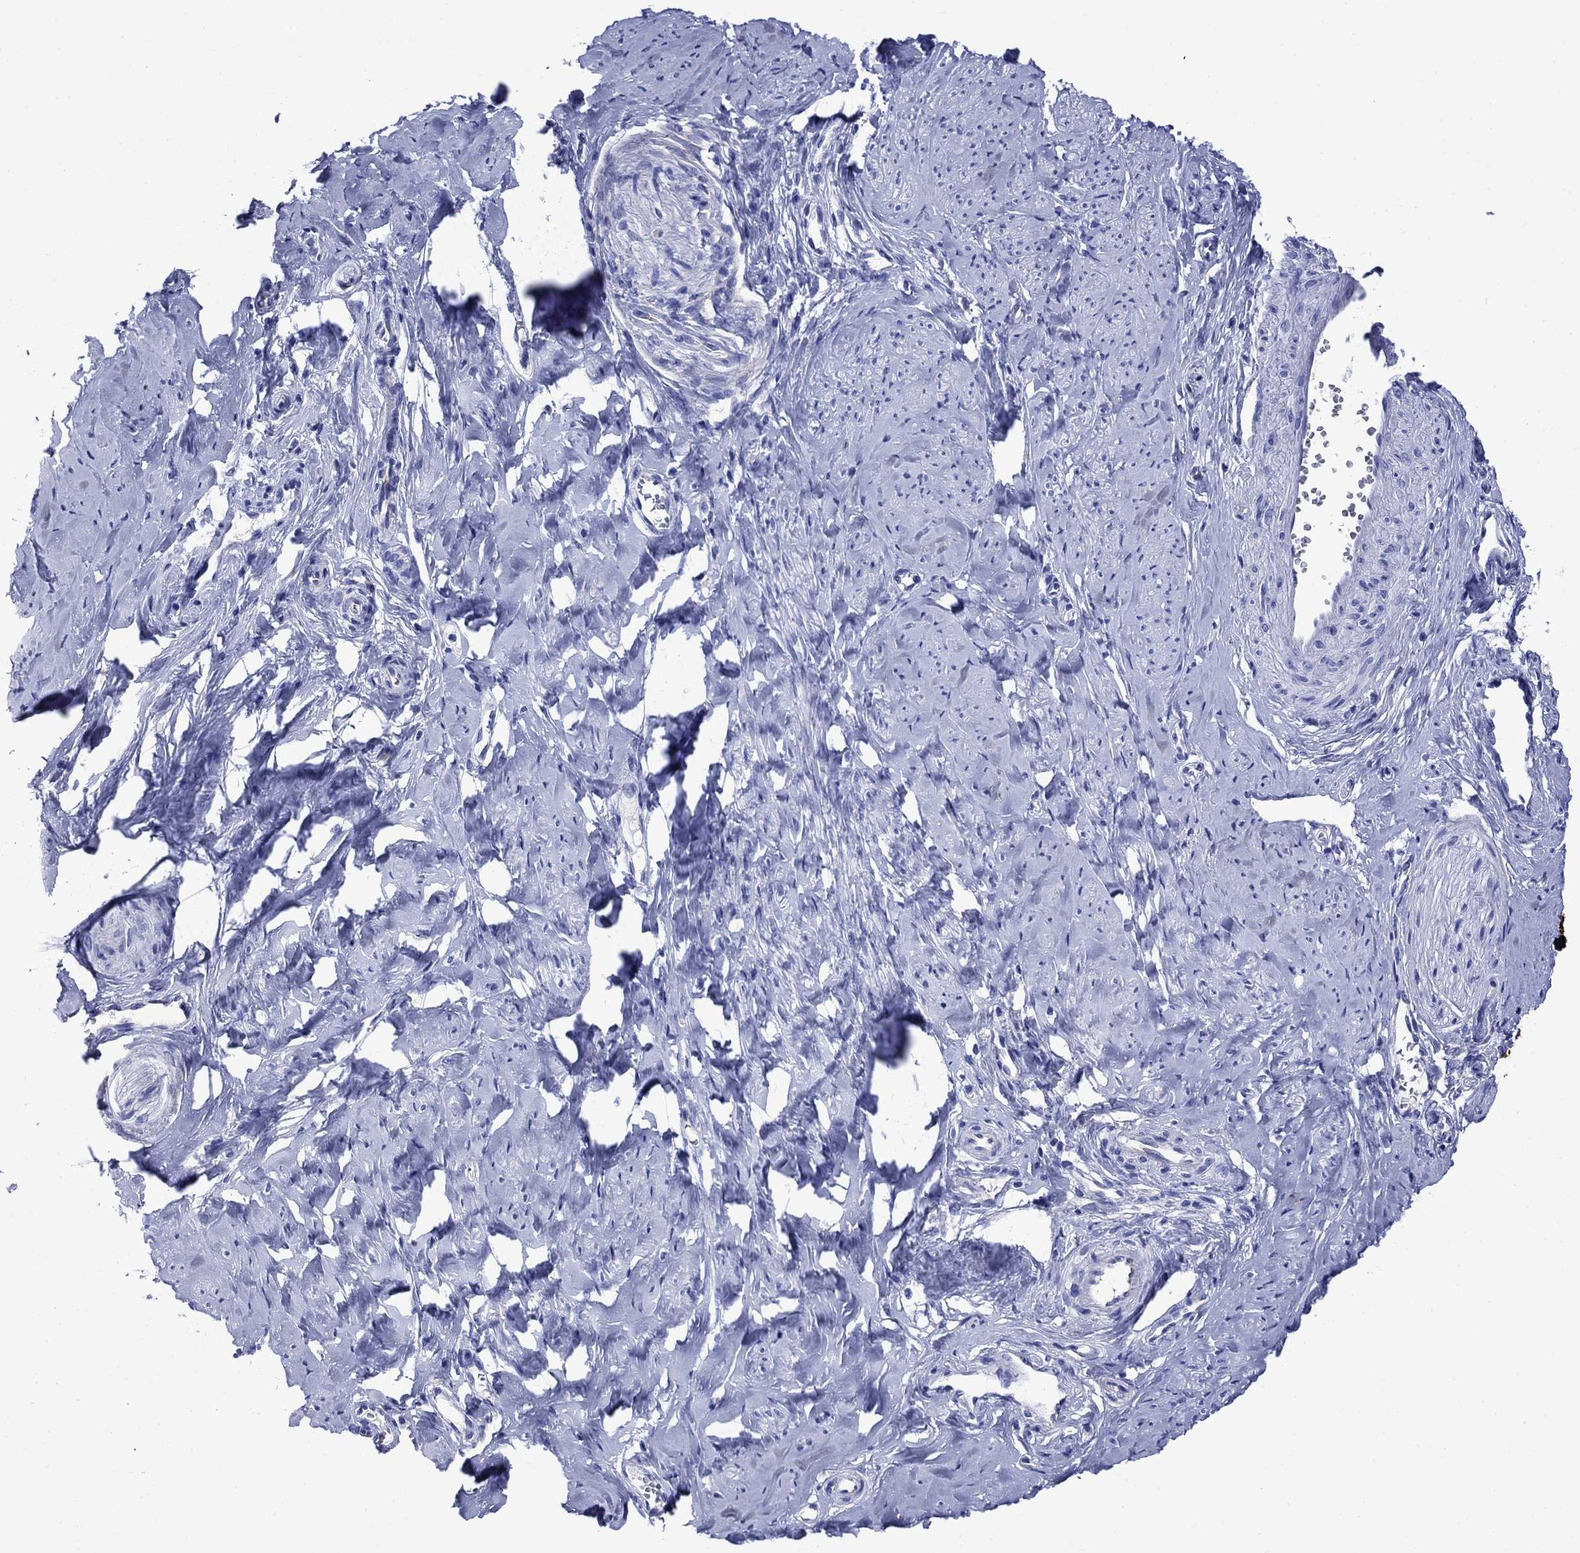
{"staining": {"intensity": "negative", "quantity": "none", "location": "none"}, "tissue": "smooth muscle", "cell_type": "Smooth muscle cells", "image_type": "normal", "snomed": [{"axis": "morphology", "description": "Normal tissue, NOS"}, {"axis": "topography", "description": "Smooth muscle"}], "caption": "Protein analysis of normal smooth muscle displays no significant positivity in smooth muscle cells. (Brightfield microscopy of DAB (3,3'-diaminobenzidine) IHC at high magnification).", "gene": "SLC1A2", "patient": {"sex": "female", "age": 48}}